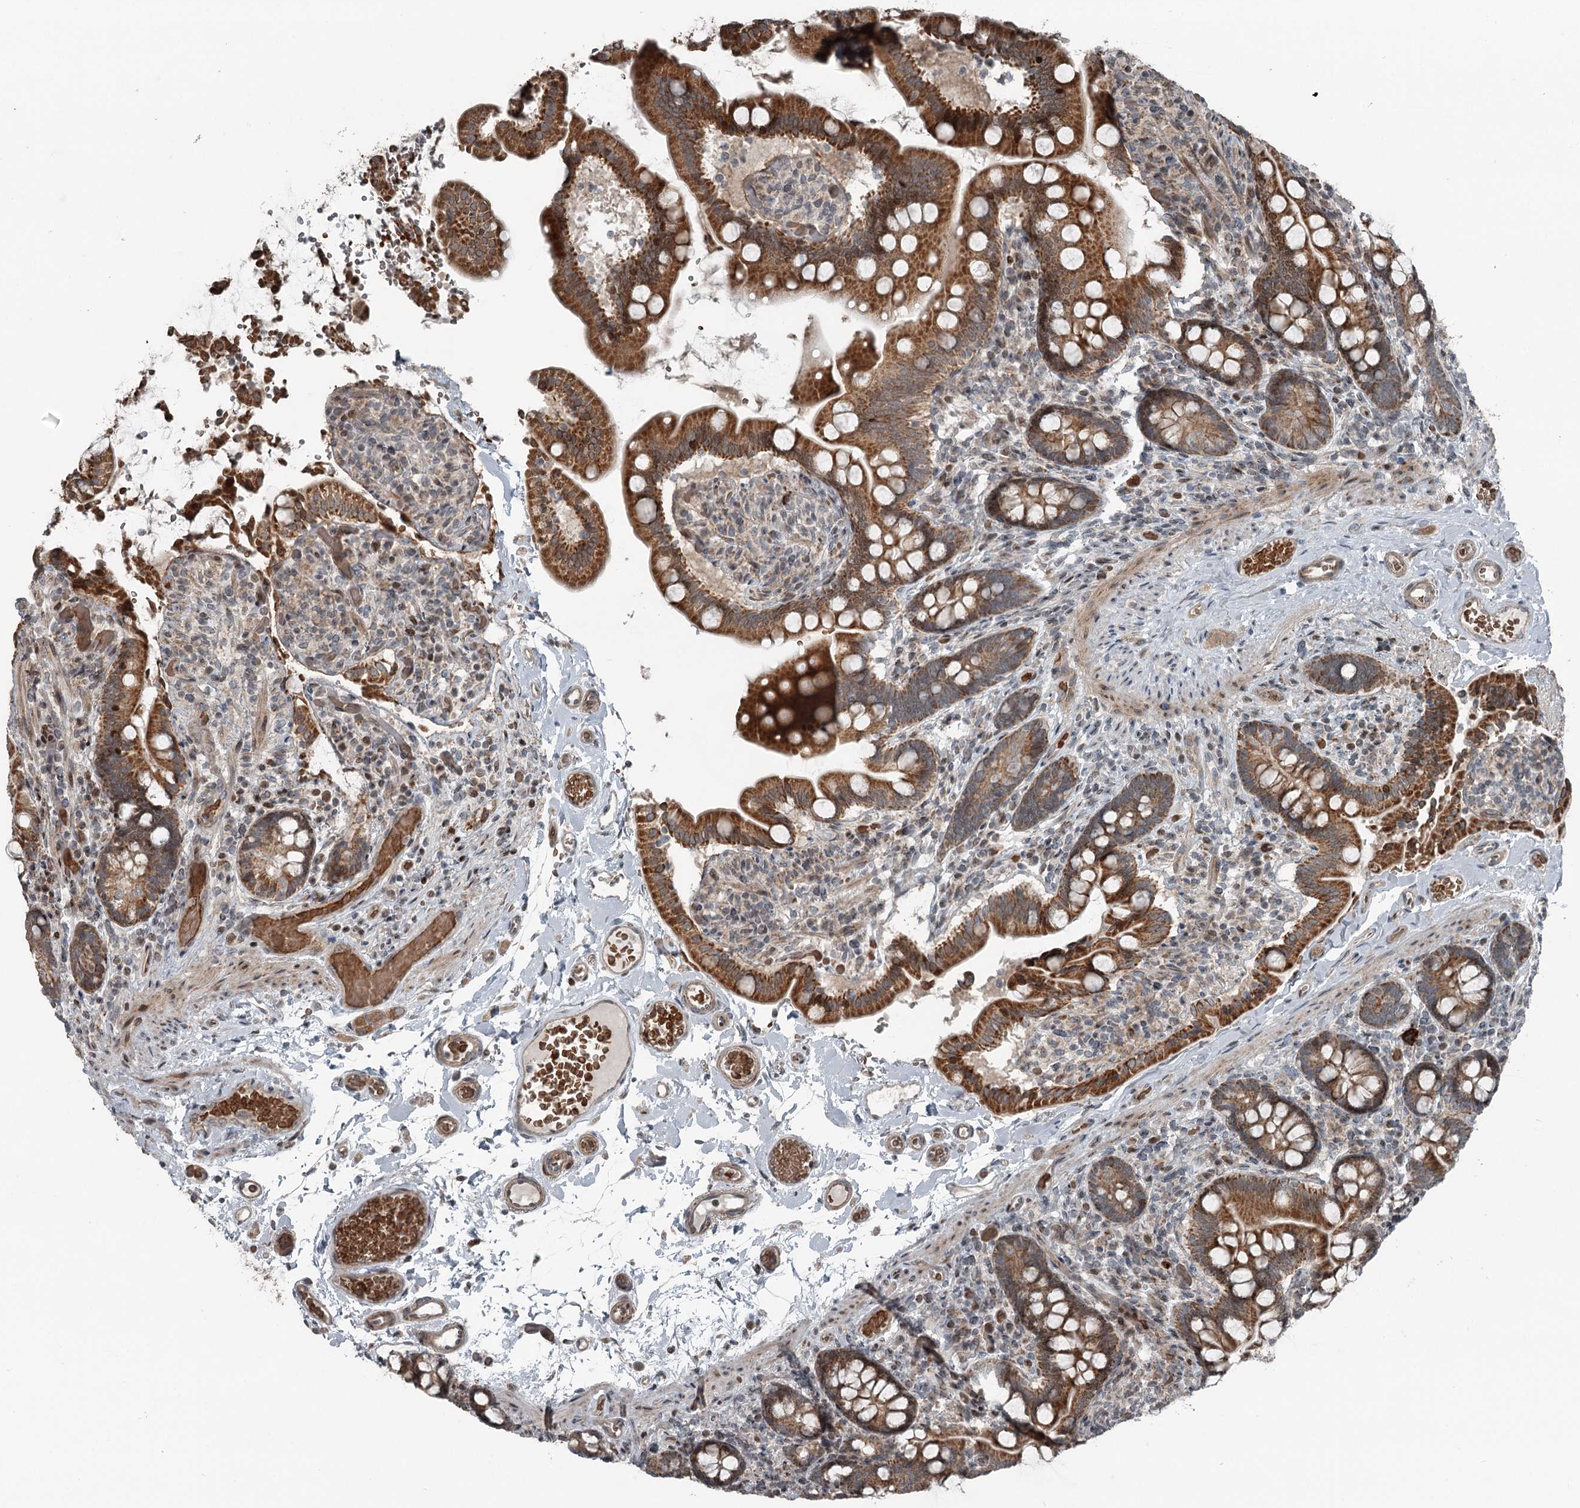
{"staining": {"intensity": "strong", "quantity": ">75%", "location": "cytoplasmic/membranous"}, "tissue": "small intestine", "cell_type": "Glandular cells", "image_type": "normal", "snomed": [{"axis": "morphology", "description": "Normal tissue, NOS"}, {"axis": "topography", "description": "Small intestine"}], "caption": "Protein expression analysis of benign small intestine reveals strong cytoplasmic/membranous expression in about >75% of glandular cells.", "gene": "RASSF8", "patient": {"sex": "female", "age": 64}}